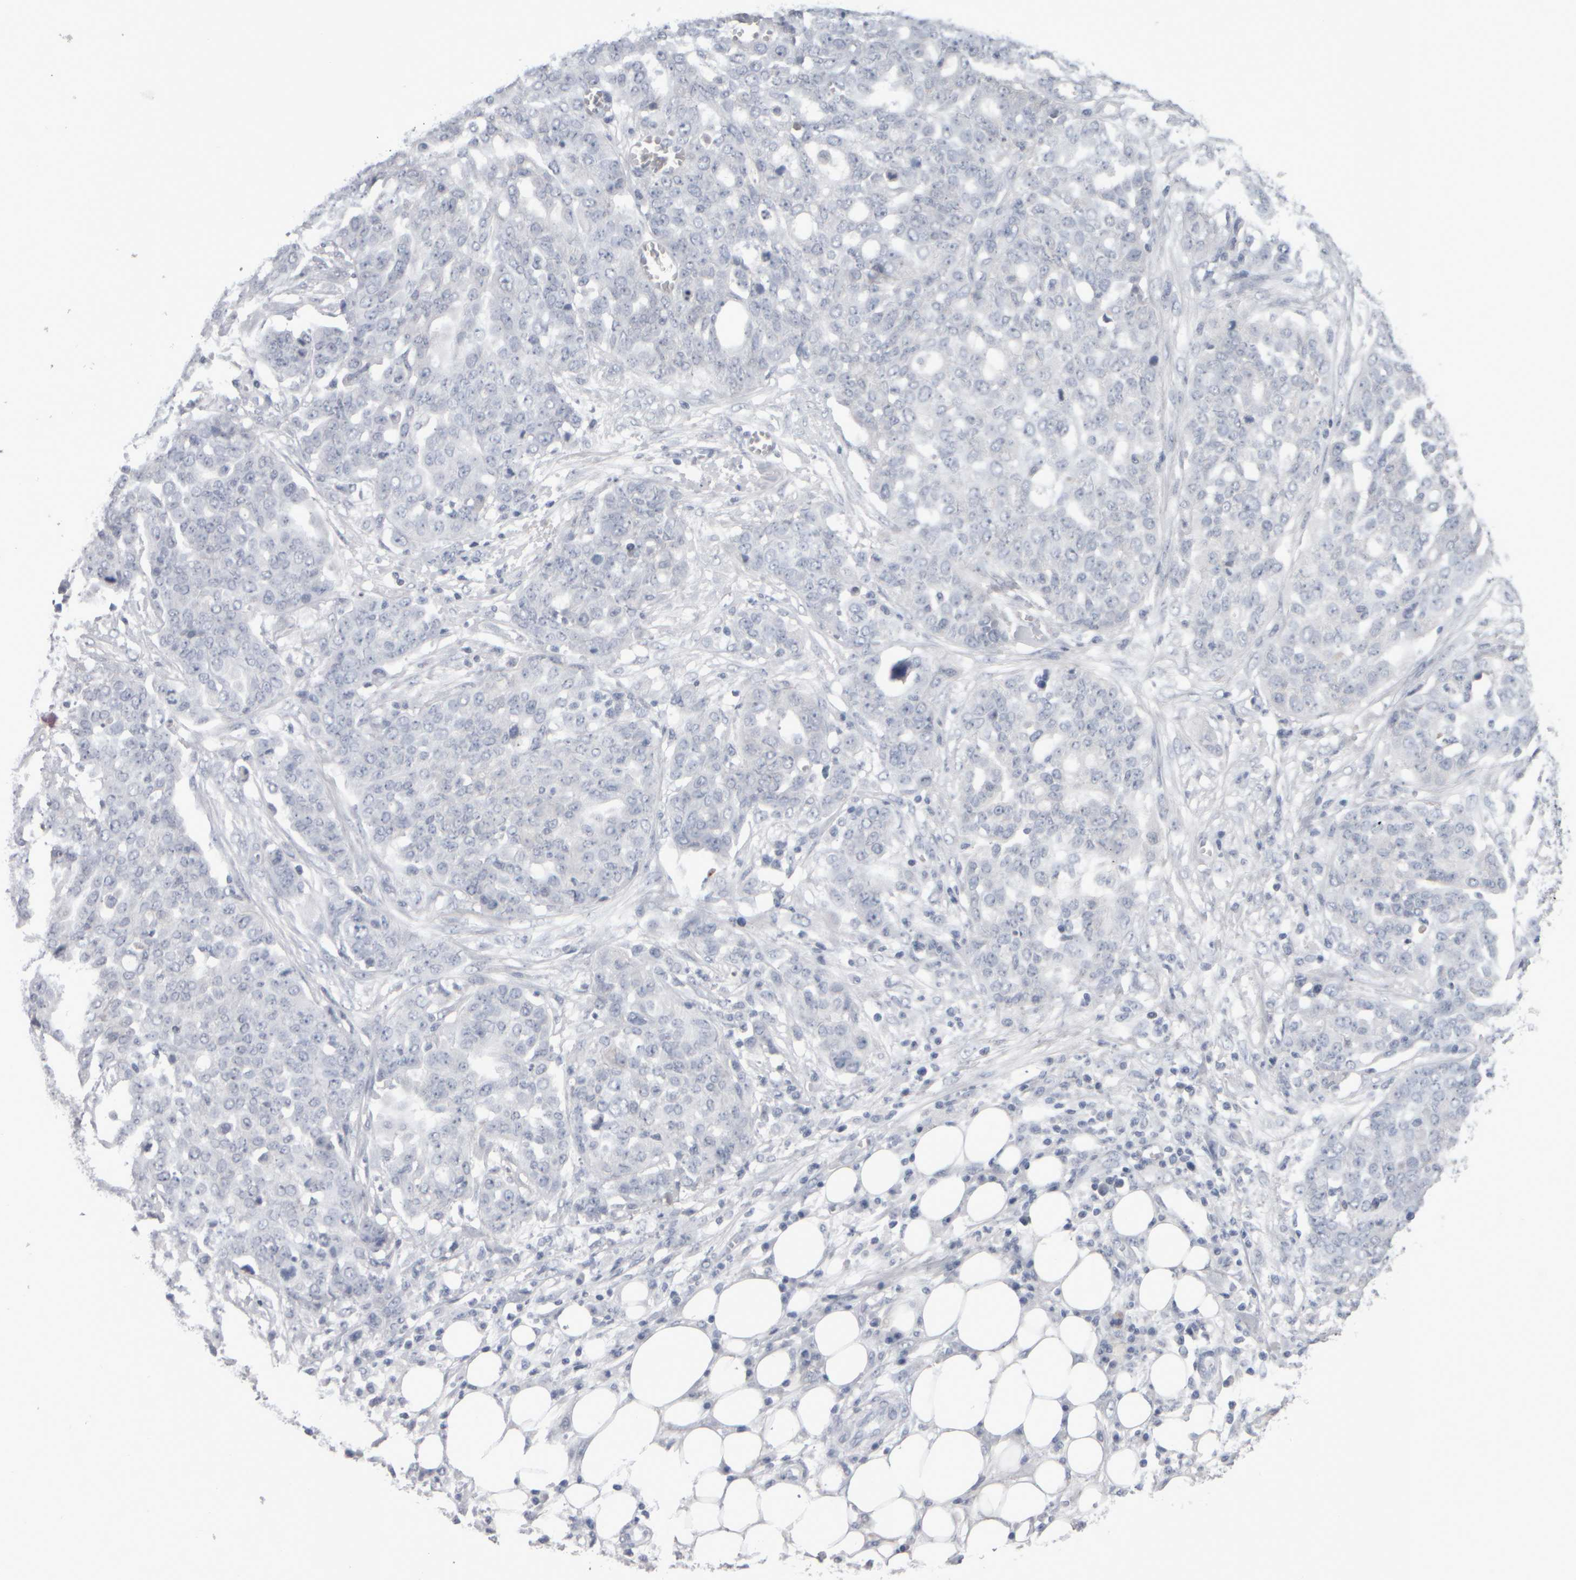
{"staining": {"intensity": "negative", "quantity": "none", "location": "none"}, "tissue": "ovarian cancer", "cell_type": "Tumor cells", "image_type": "cancer", "snomed": [{"axis": "morphology", "description": "Cystadenocarcinoma, serous, NOS"}, {"axis": "topography", "description": "Soft tissue"}, {"axis": "topography", "description": "Ovary"}], "caption": "Human serous cystadenocarcinoma (ovarian) stained for a protein using IHC exhibits no staining in tumor cells.", "gene": "EPHX2", "patient": {"sex": "female", "age": 57}}